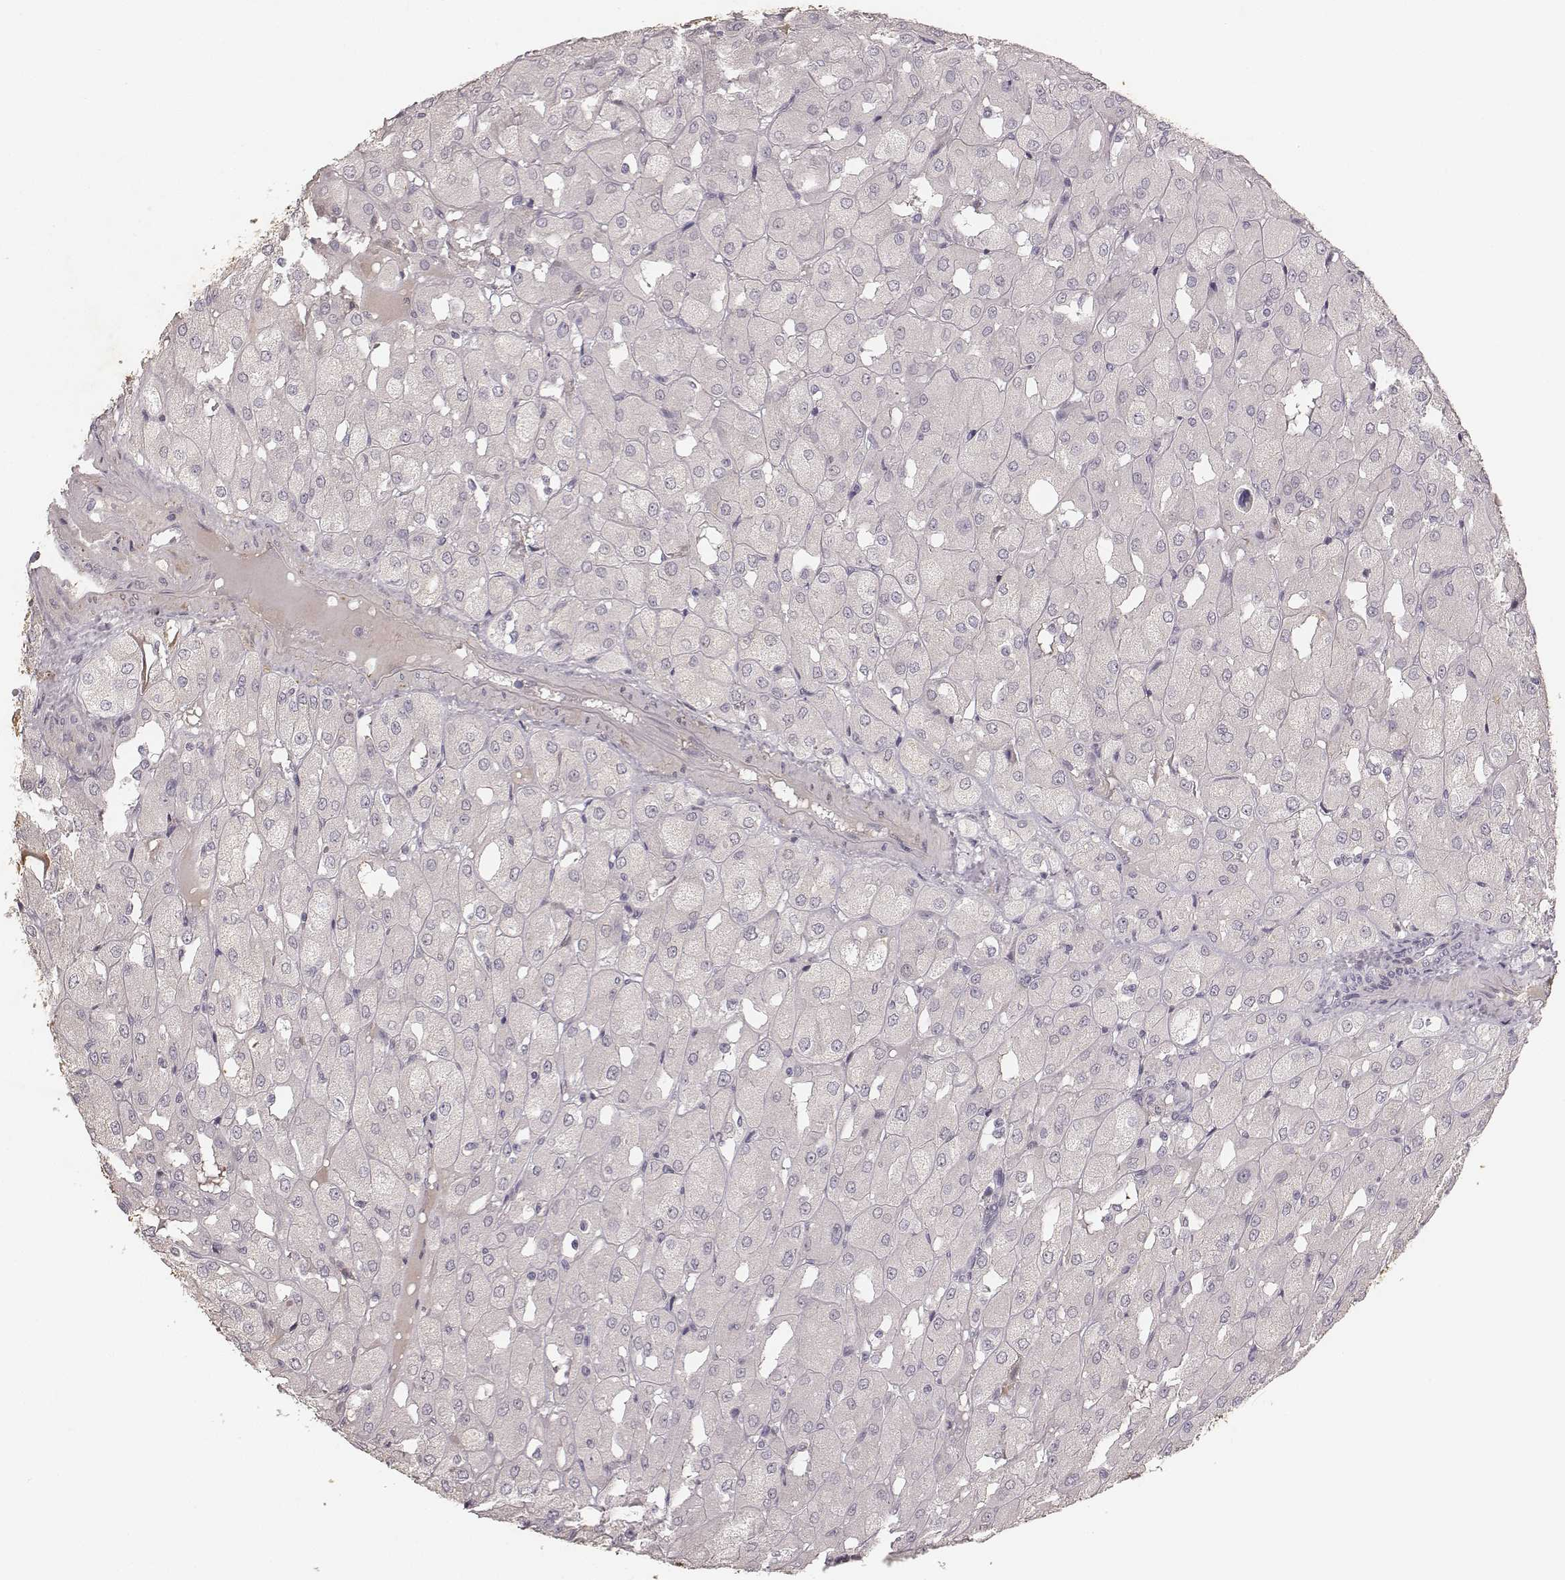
{"staining": {"intensity": "negative", "quantity": "none", "location": "none"}, "tissue": "renal cancer", "cell_type": "Tumor cells", "image_type": "cancer", "snomed": [{"axis": "morphology", "description": "Adenocarcinoma, NOS"}, {"axis": "topography", "description": "Kidney"}], "caption": "Immunohistochemistry (IHC) image of adenocarcinoma (renal) stained for a protein (brown), which reveals no staining in tumor cells.", "gene": "MADCAM1", "patient": {"sex": "male", "age": 72}}